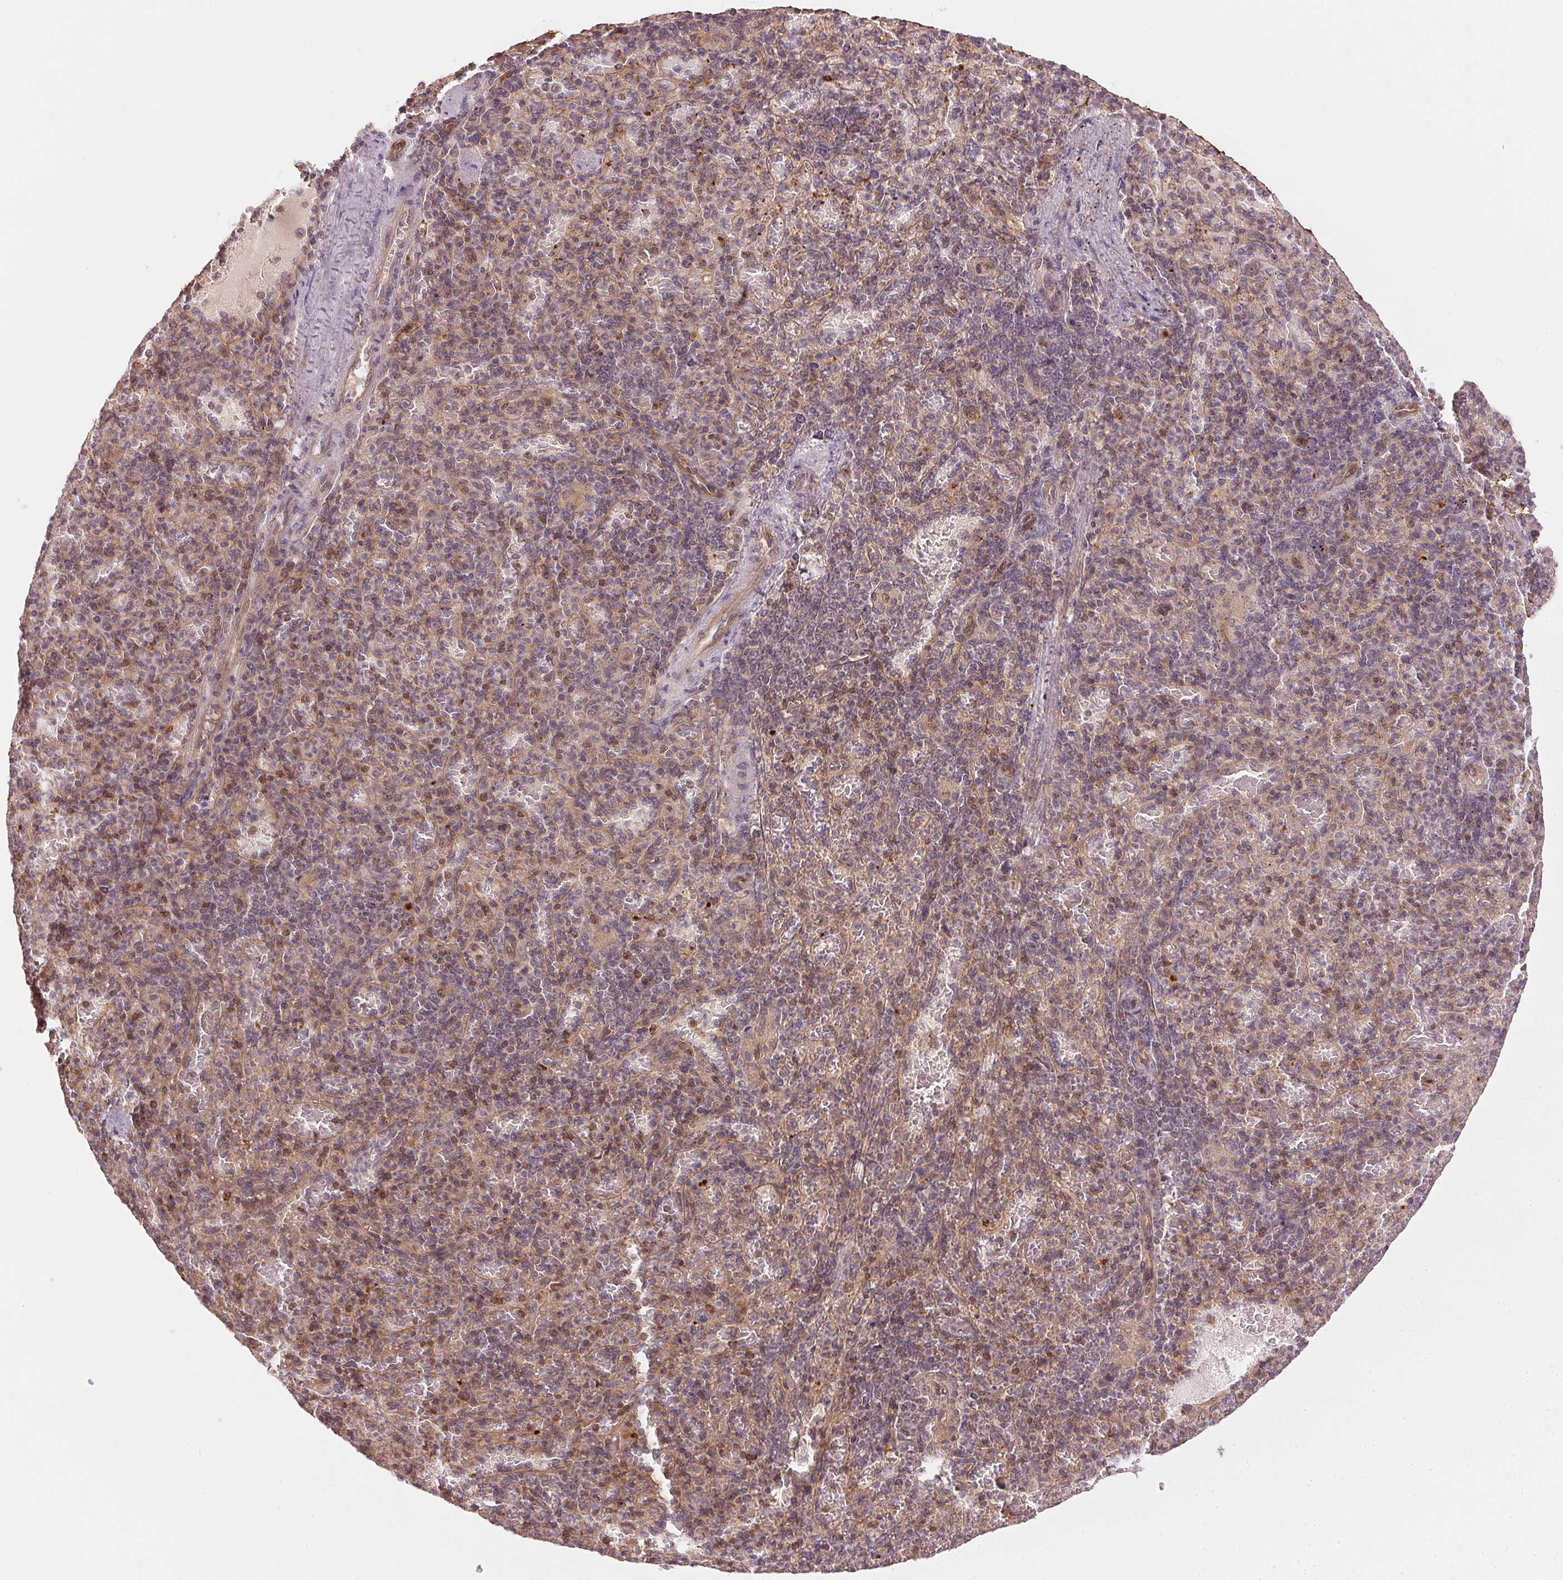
{"staining": {"intensity": "negative", "quantity": "none", "location": "none"}, "tissue": "spleen", "cell_type": "Cells in red pulp", "image_type": "normal", "snomed": [{"axis": "morphology", "description": "Normal tissue, NOS"}, {"axis": "topography", "description": "Spleen"}], "caption": "There is no significant positivity in cells in red pulp of spleen. (DAB (3,3'-diaminobenzidine) IHC visualized using brightfield microscopy, high magnification).", "gene": "NADK2", "patient": {"sex": "female", "age": 74}}